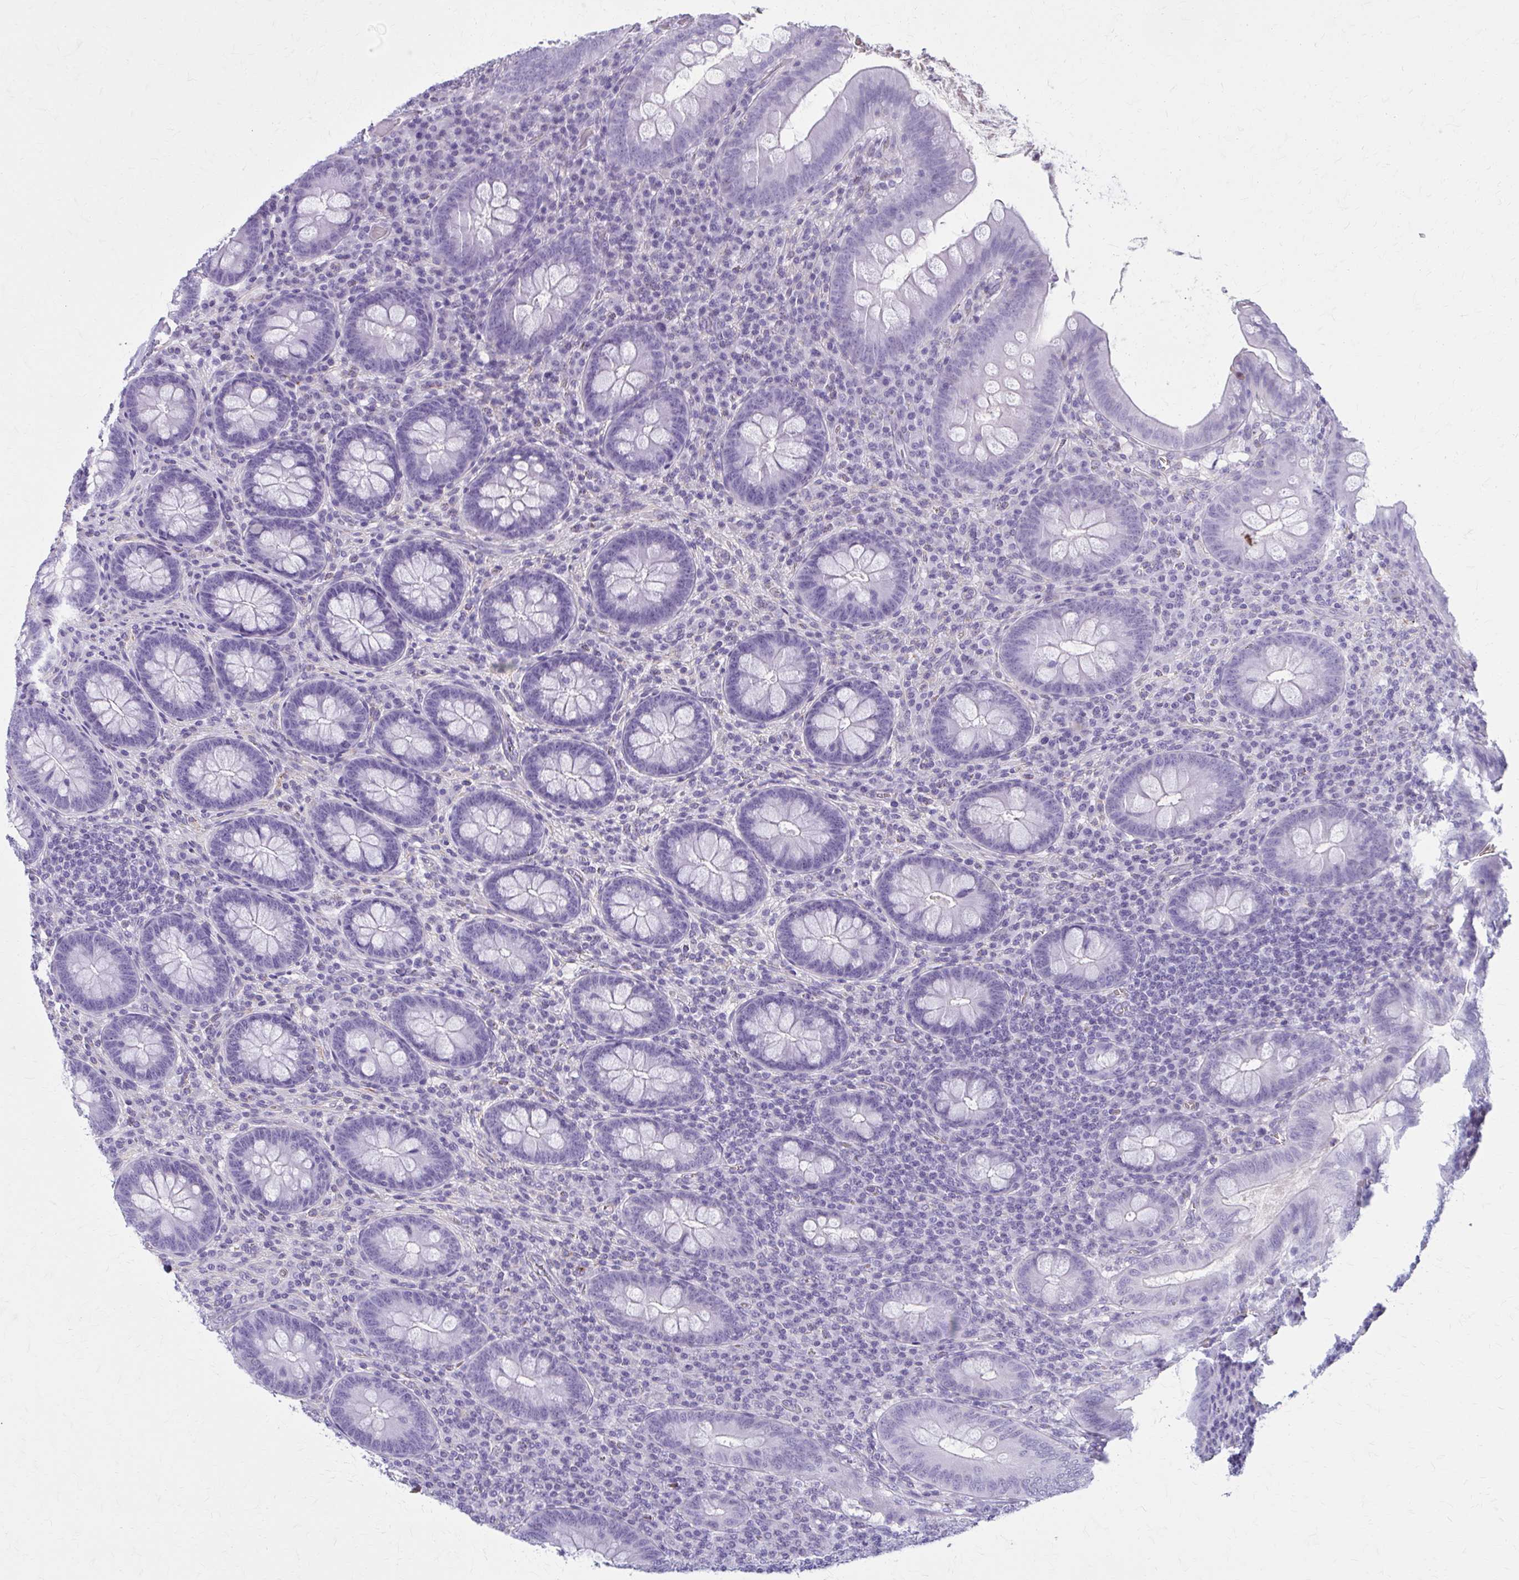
{"staining": {"intensity": "negative", "quantity": "none", "location": "none"}, "tissue": "appendix", "cell_type": "Glandular cells", "image_type": "normal", "snomed": [{"axis": "morphology", "description": "Normal tissue, NOS"}, {"axis": "topography", "description": "Appendix"}], "caption": "IHC micrograph of benign human appendix stained for a protein (brown), which shows no staining in glandular cells.", "gene": "GFAP", "patient": {"sex": "male", "age": 71}}